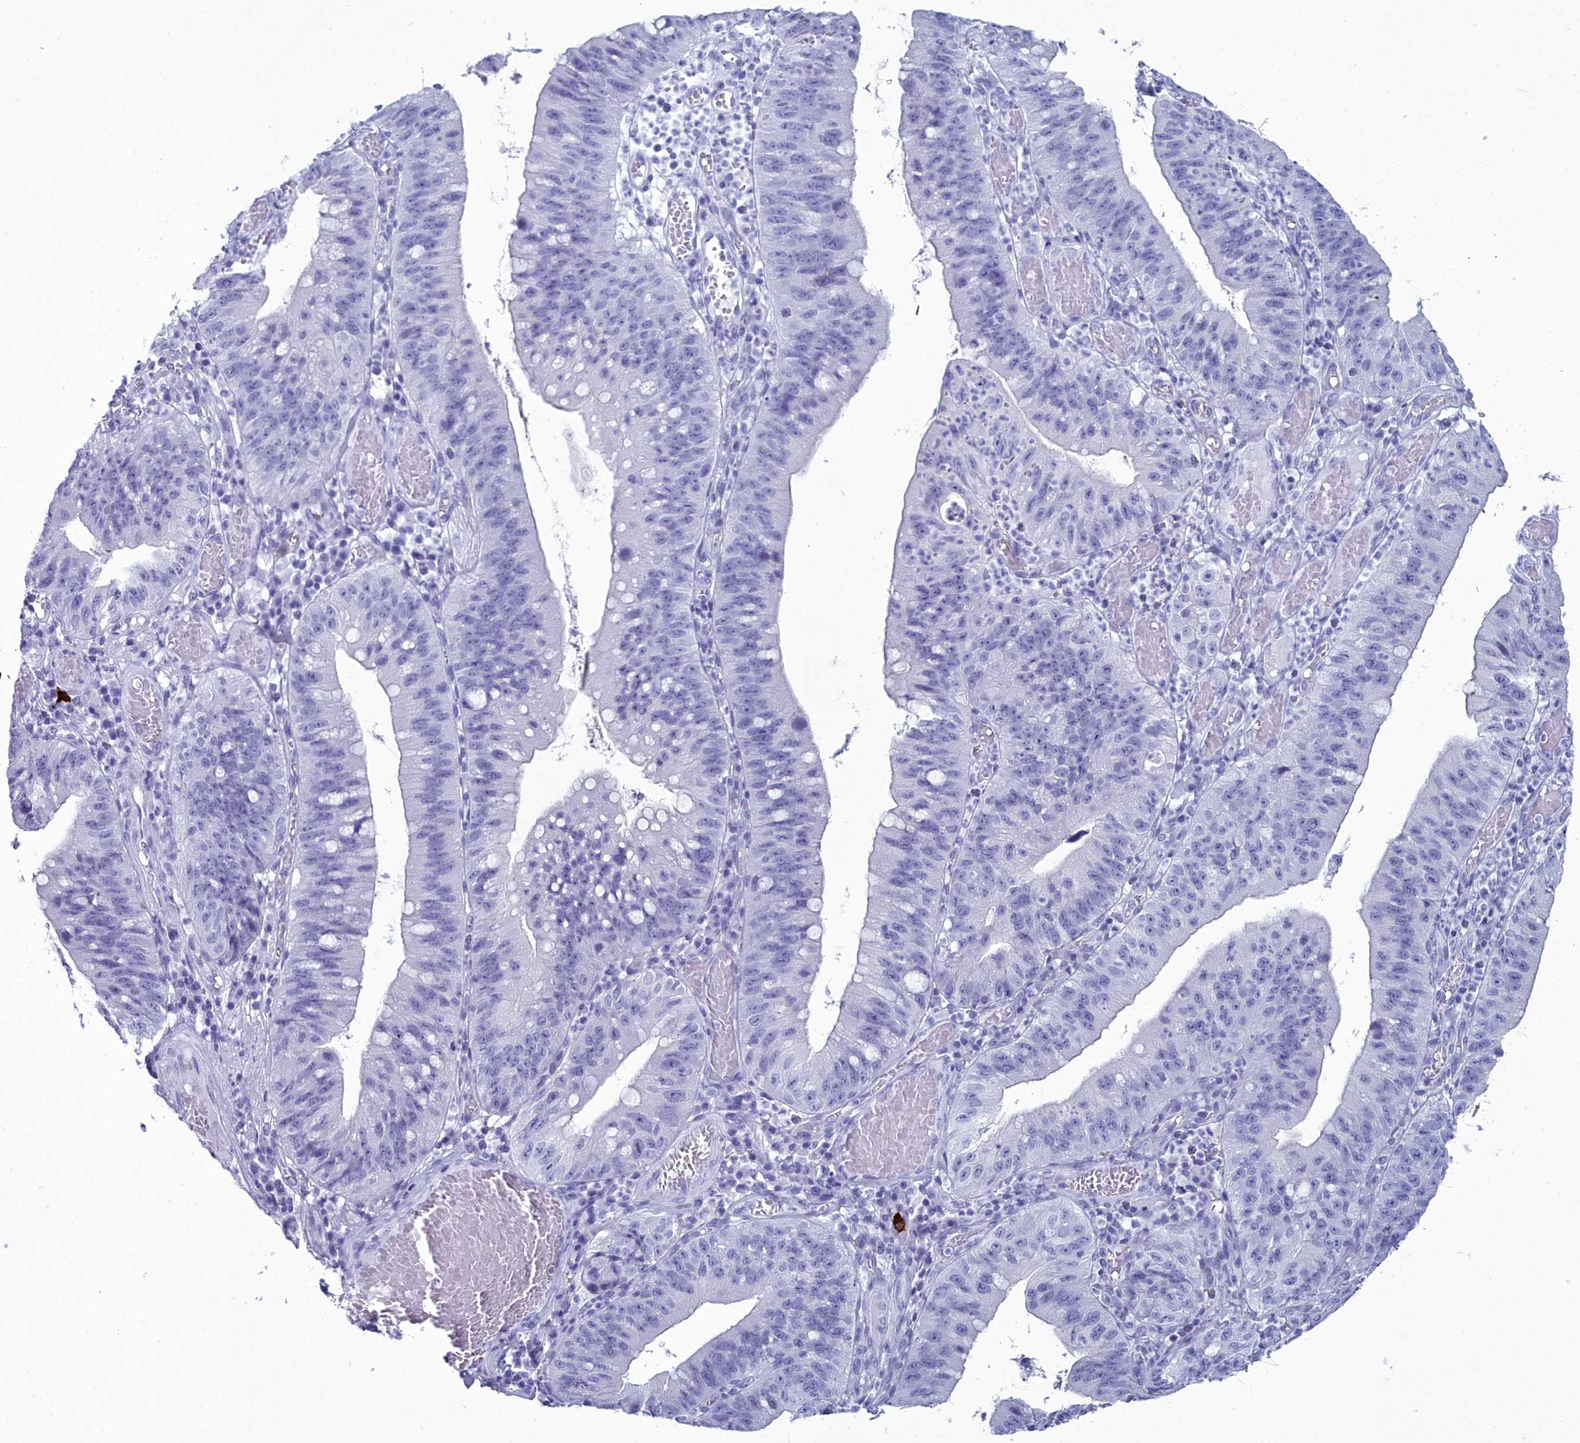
{"staining": {"intensity": "negative", "quantity": "none", "location": "none"}, "tissue": "stomach cancer", "cell_type": "Tumor cells", "image_type": "cancer", "snomed": [{"axis": "morphology", "description": "Adenocarcinoma, NOS"}, {"axis": "topography", "description": "Stomach"}], "caption": "DAB immunohistochemical staining of stomach cancer demonstrates no significant expression in tumor cells.", "gene": "MAP6", "patient": {"sex": "male", "age": 59}}